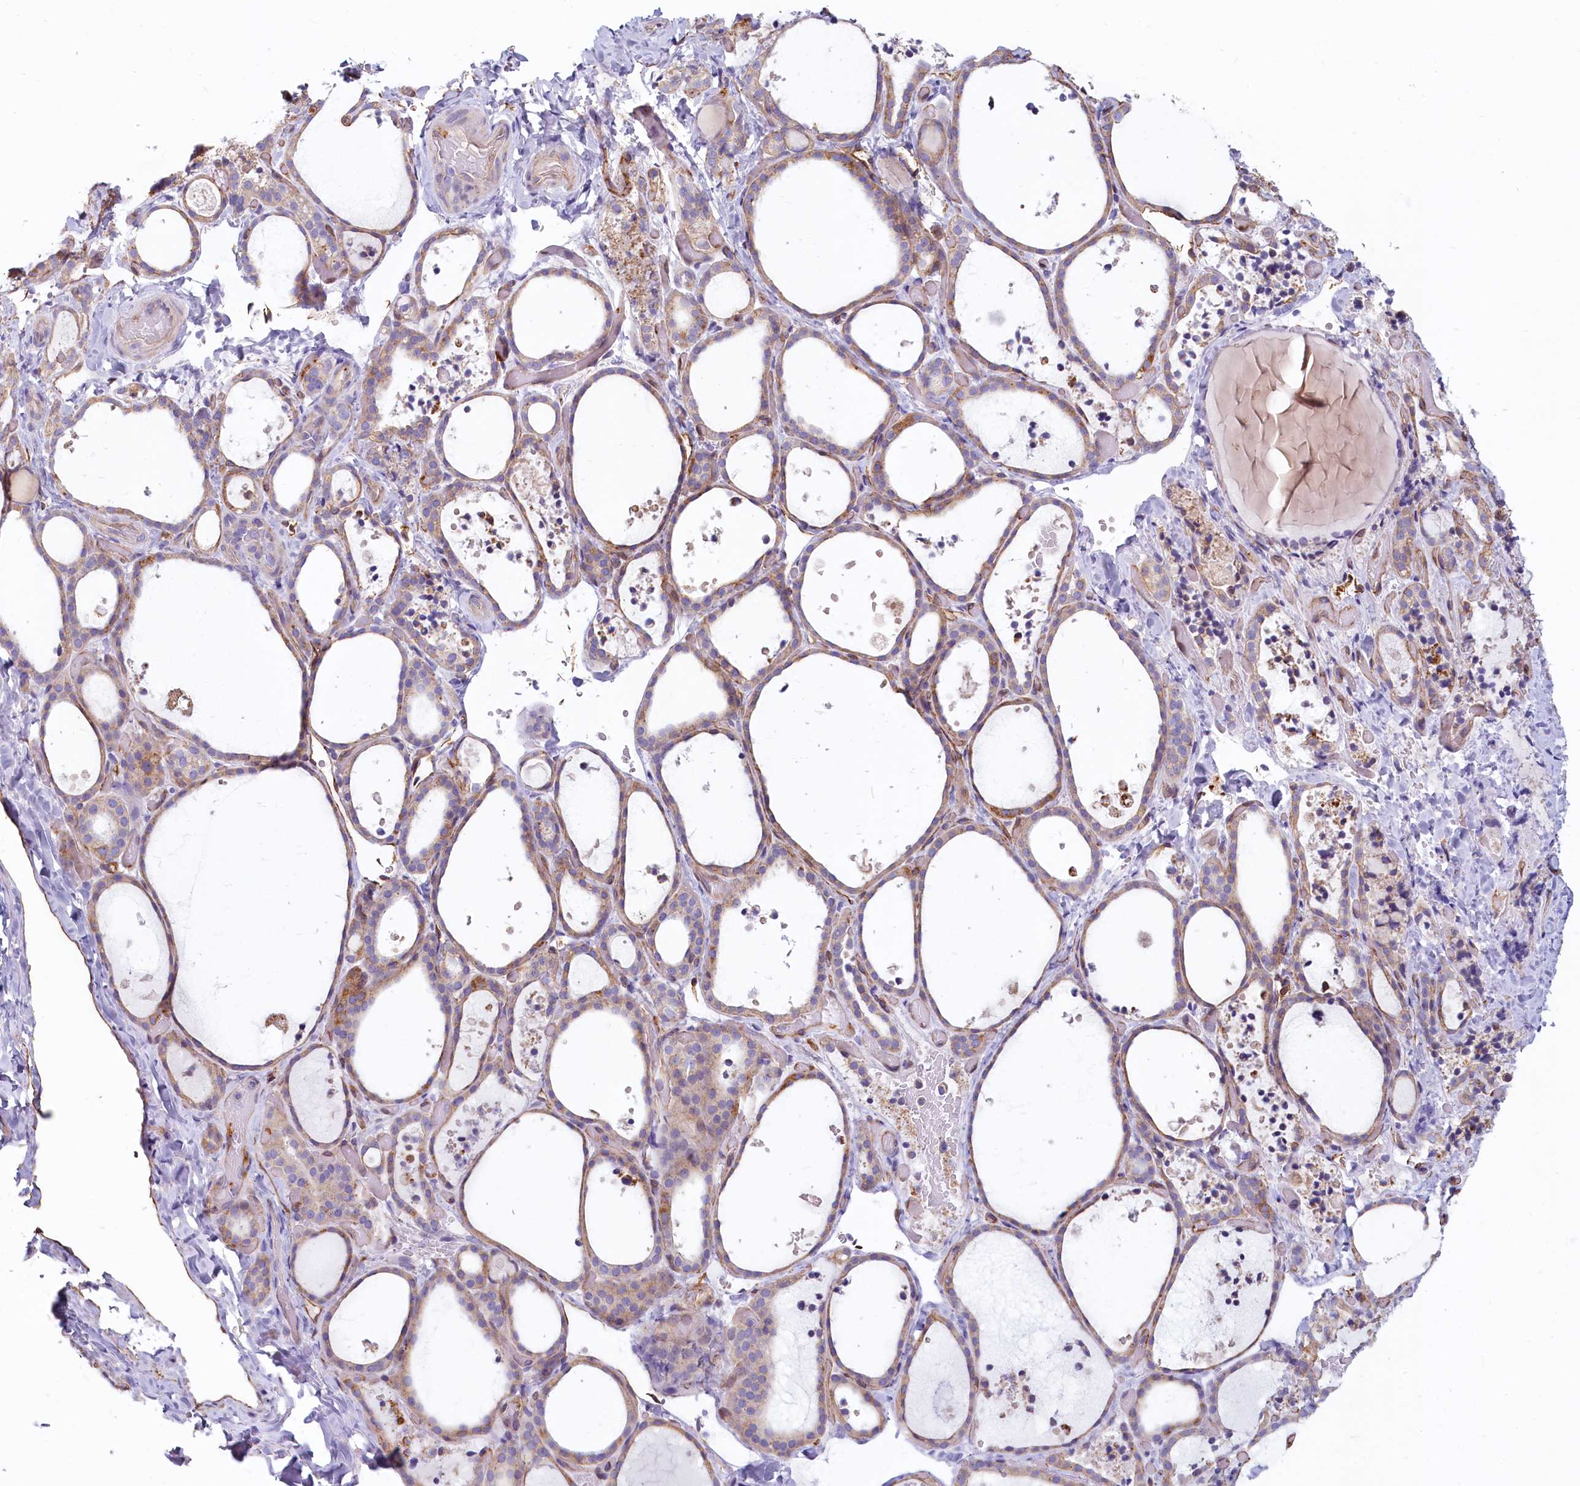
{"staining": {"intensity": "weak", "quantity": "25%-75%", "location": "cytoplasmic/membranous"}, "tissue": "thyroid gland", "cell_type": "Glandular cells", "image_type": "normal", "snomed": [{"axis": "morphology", "description": "Normal tissue, NOS"}, {"axis": "topography", "description": "Thyroid gland"}], "caption": "Immunohistochemical staining of normal thyroid gland shows weak cytoplasmic/membranous protein staining in approximately 25%-75% of glandular cells. The staining was performed using DAB (3,3'-diaminobenzidine), with brown indicating positive protein expression. Nuclei are stained blue with hematoxylin.", "gene": "LMOD3", "patient": {"sex": "female", "age": 44}}